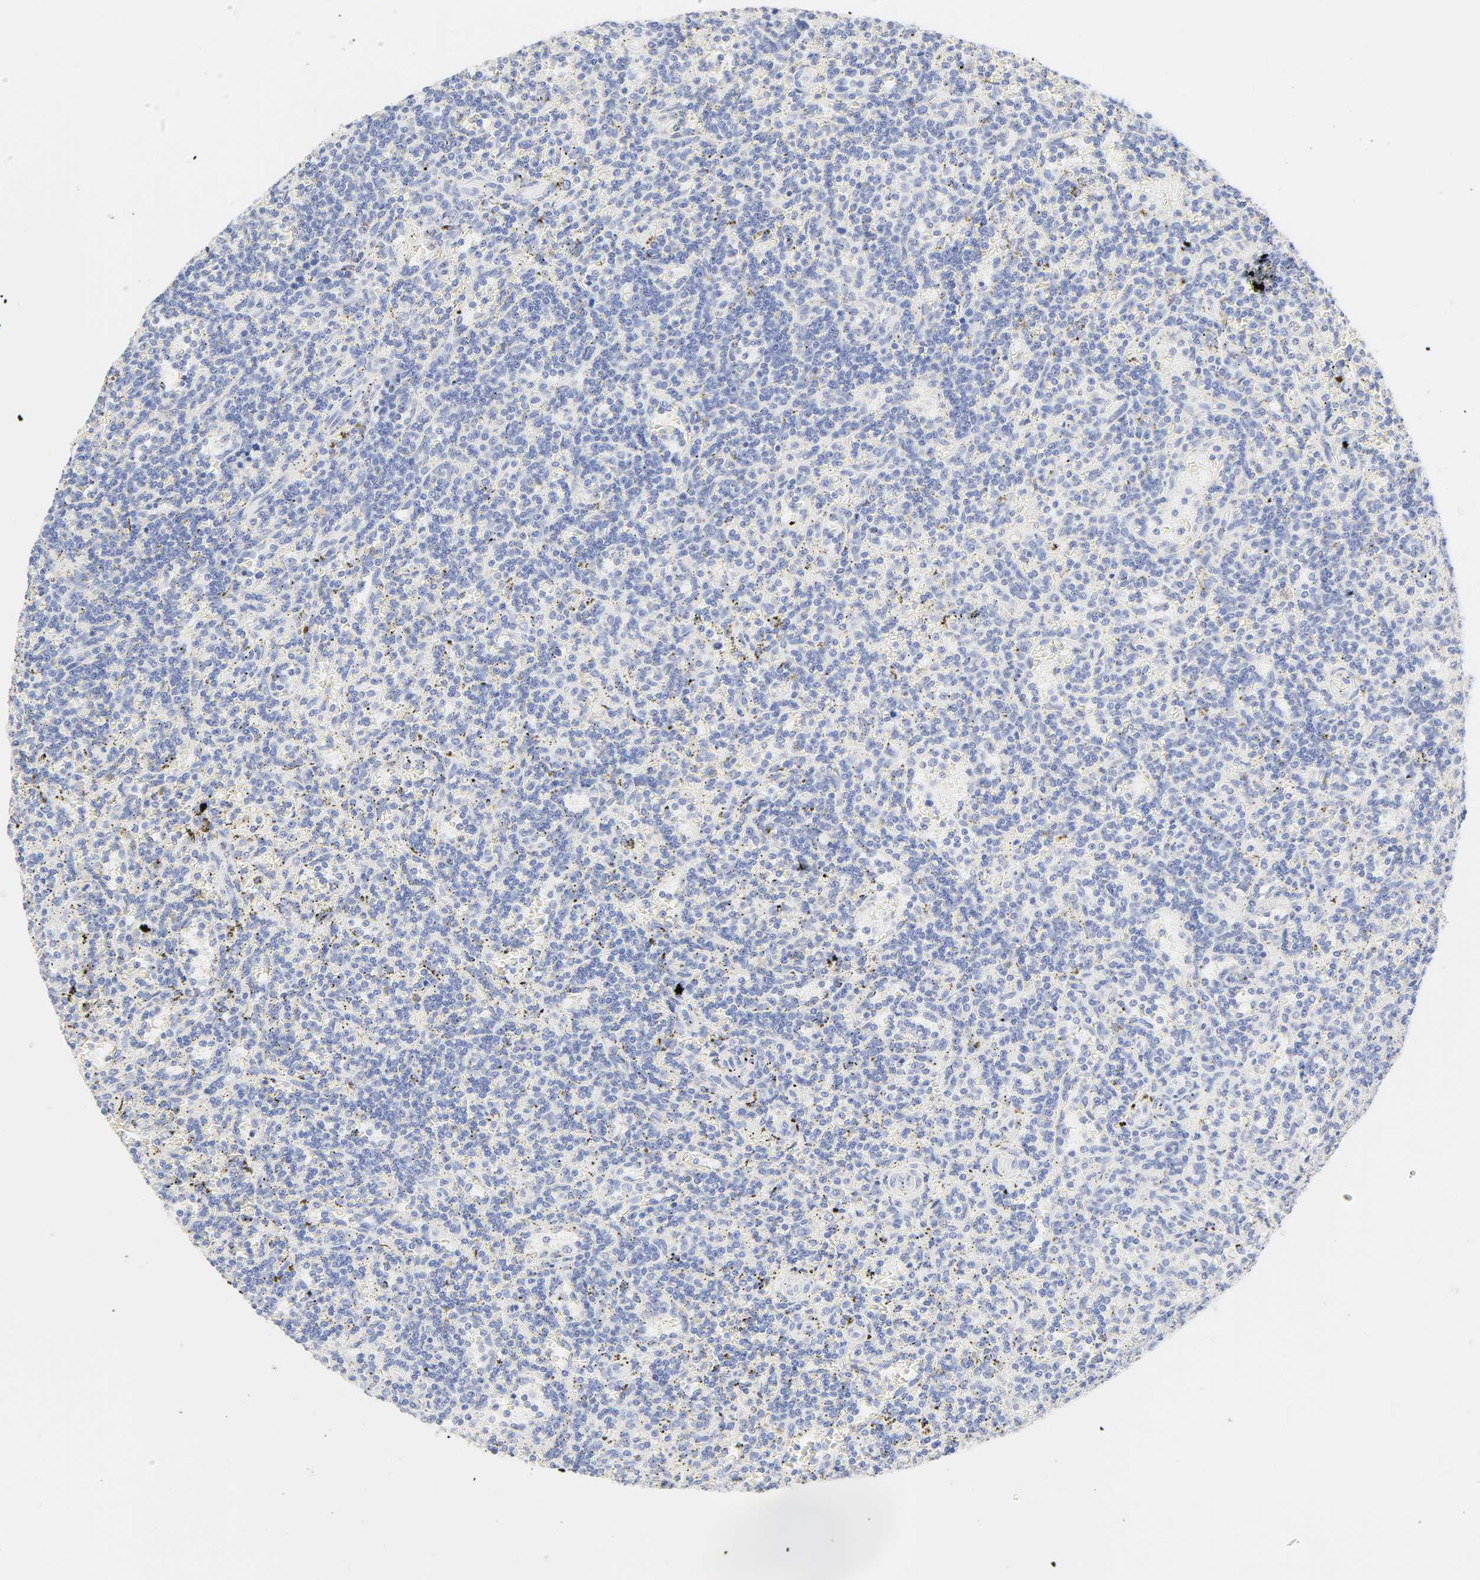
{"staining": {"intensity": "negative", "quantity": "none", "location": "none"}, "tissue": "lymphoma", "cell_type": "Tumor cells", "image_type": "cancer", "snomed": [{"axis": "morphology", "description": "Malignant lymphoma, non-Hodgkin's type, Low grade"}, {"axis": "topography", "description": "Spleen"}], "caption": "The micrograph exhibits no staining of tumor cells in malignant lymphoma, non-Hodgkin's type (low-grade). (DAB (3,3'-diaminobenzidine) immunohistochemistry (IHC) with hematoxylin counter stain).", "gene": "SLCO1B3", "patient": {"sex": "male", "age": 73}}